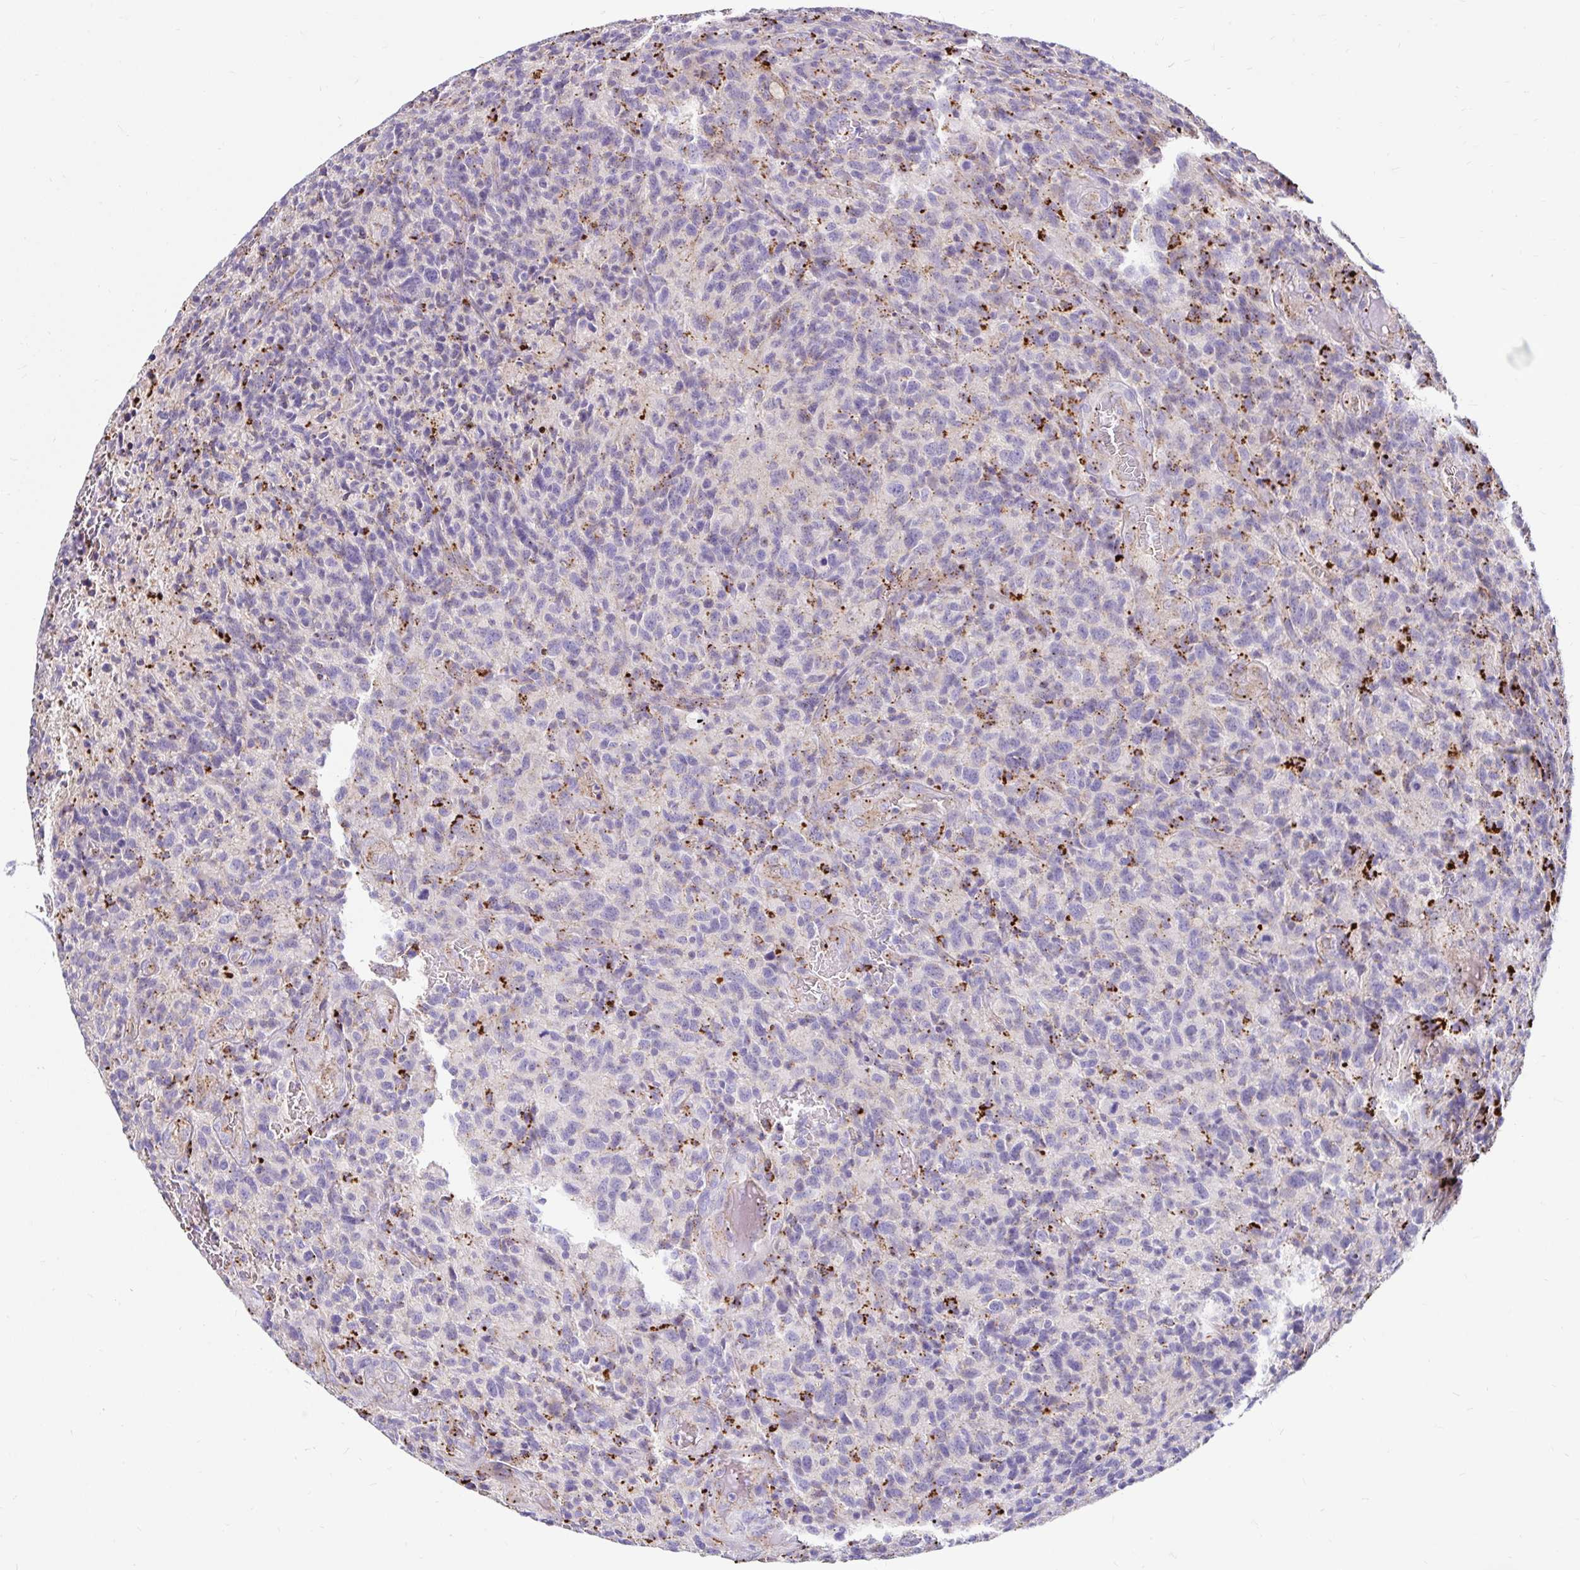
{"staining": {"intensity": "negative", "quantity": "none", "location": "none"}, "tissue": "glioma", "cell_type": "Tumor cells", "image_type": "cancer", "snomed": [{"axis": "morphology", "description": "Glioma, malignant, High grade"}, {"axis": "topography", "description": "Brain"}], "caption": "Tumor cells are negative for brown protein staining in glioma. (Brightfield microscopy of DAB (3,3'-diaminobenzidine) immunohistochemistry (IHC) at high magnification).", "gene": "FUCA1", "patient": {"sex": "male", "age": 76}}